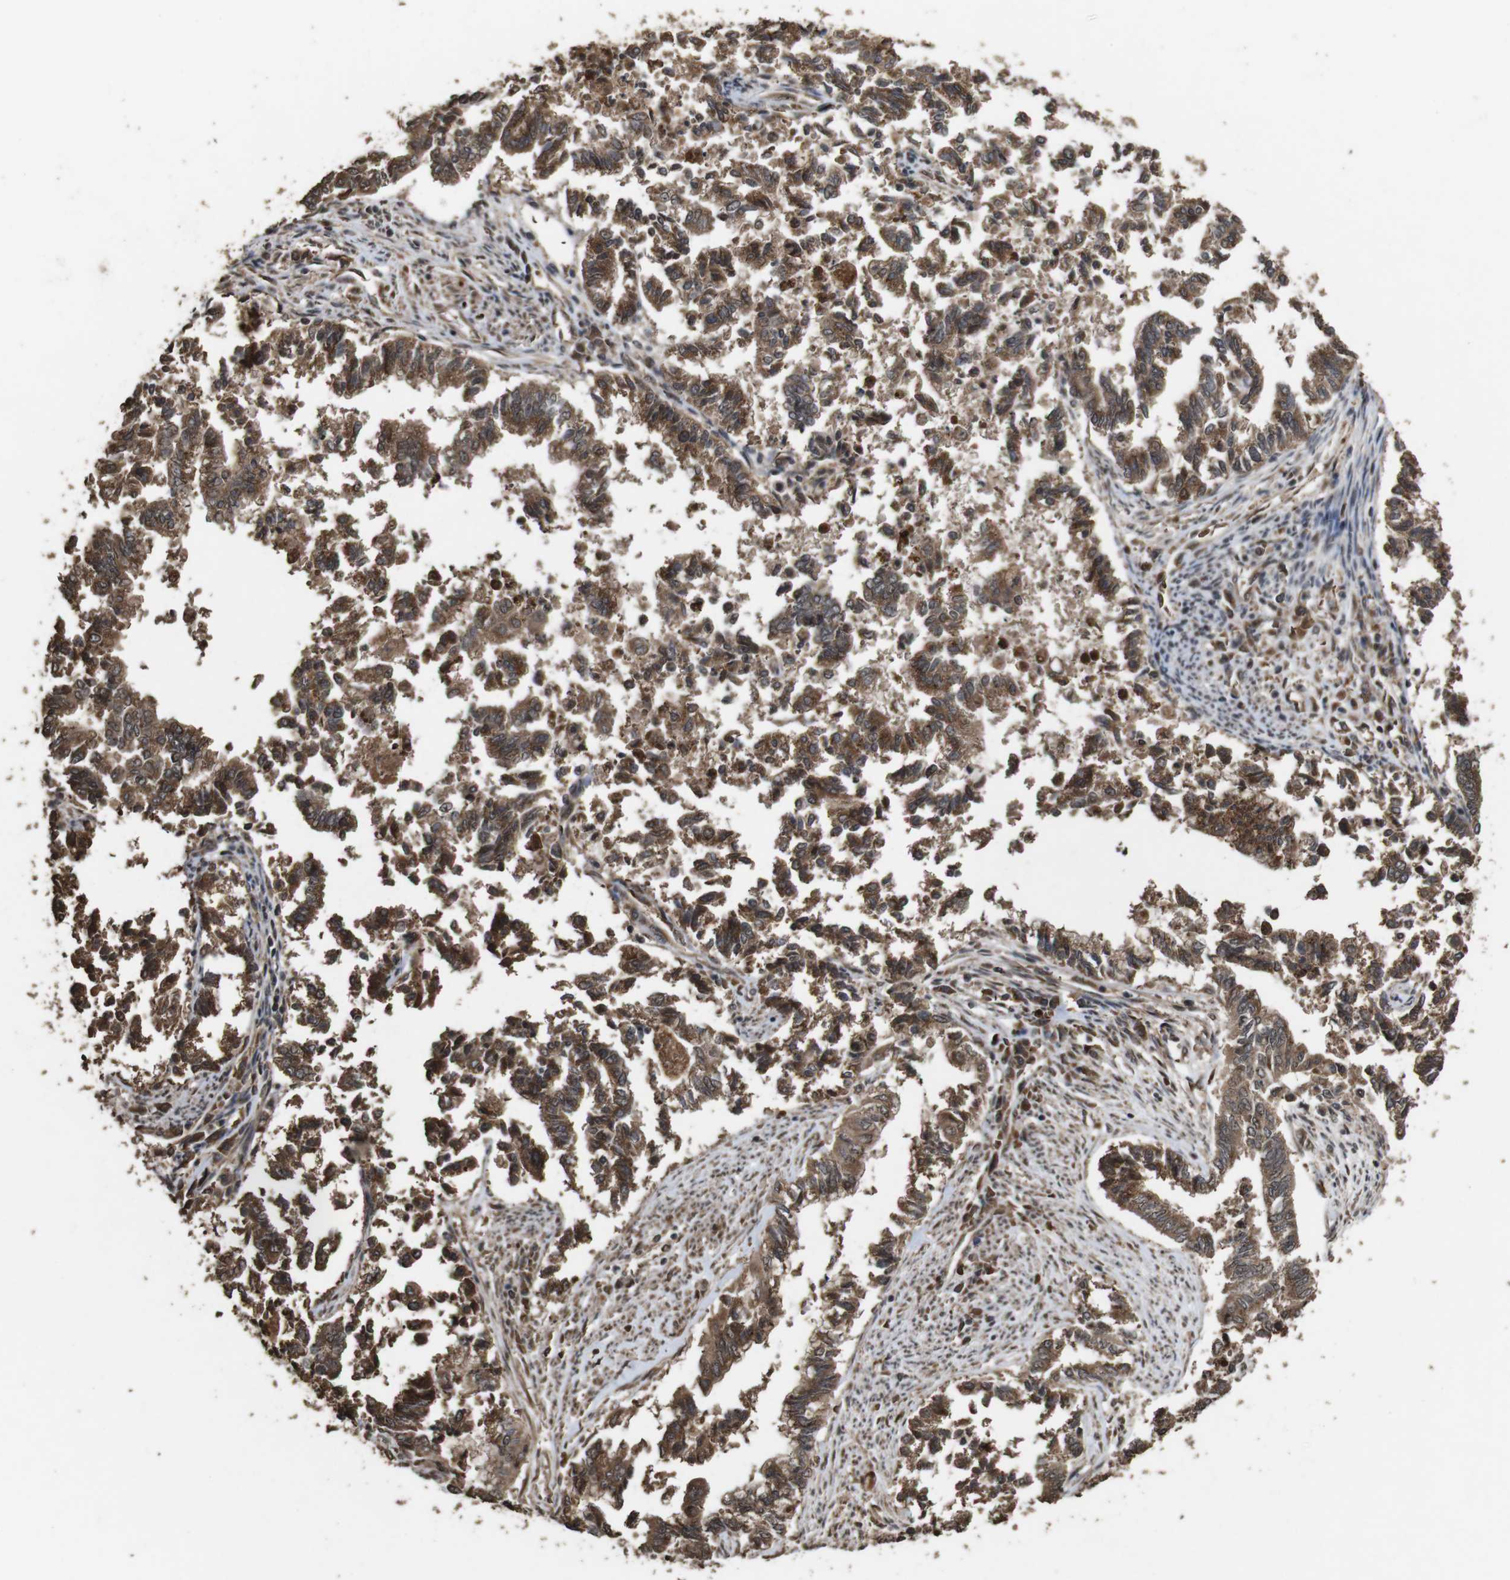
{"staining": {"intensity": "strong", "quantity": ">75%", "location": "cytoplasmic/membranous"}, "tissue": "endometrial cancer", "cell_type": "Tumor cells", "image_type": "cancer", "snomed": [{"axis": "morphology", "description": "Necrosis, NOS"}, {"axis": "morphology", "description": "Adenocarcinoma, NOS"}, {"axis": "topography", "description": "Endometrium"}], "caption": "Human adenocarcinoma (endometrial) stained for a protein (brown) shows strong cytoplasmic/membranous positive staining in about >75% of tumor cells.", "gene": "RRAS2", "patient": {"sex": "female", "age": 79}}